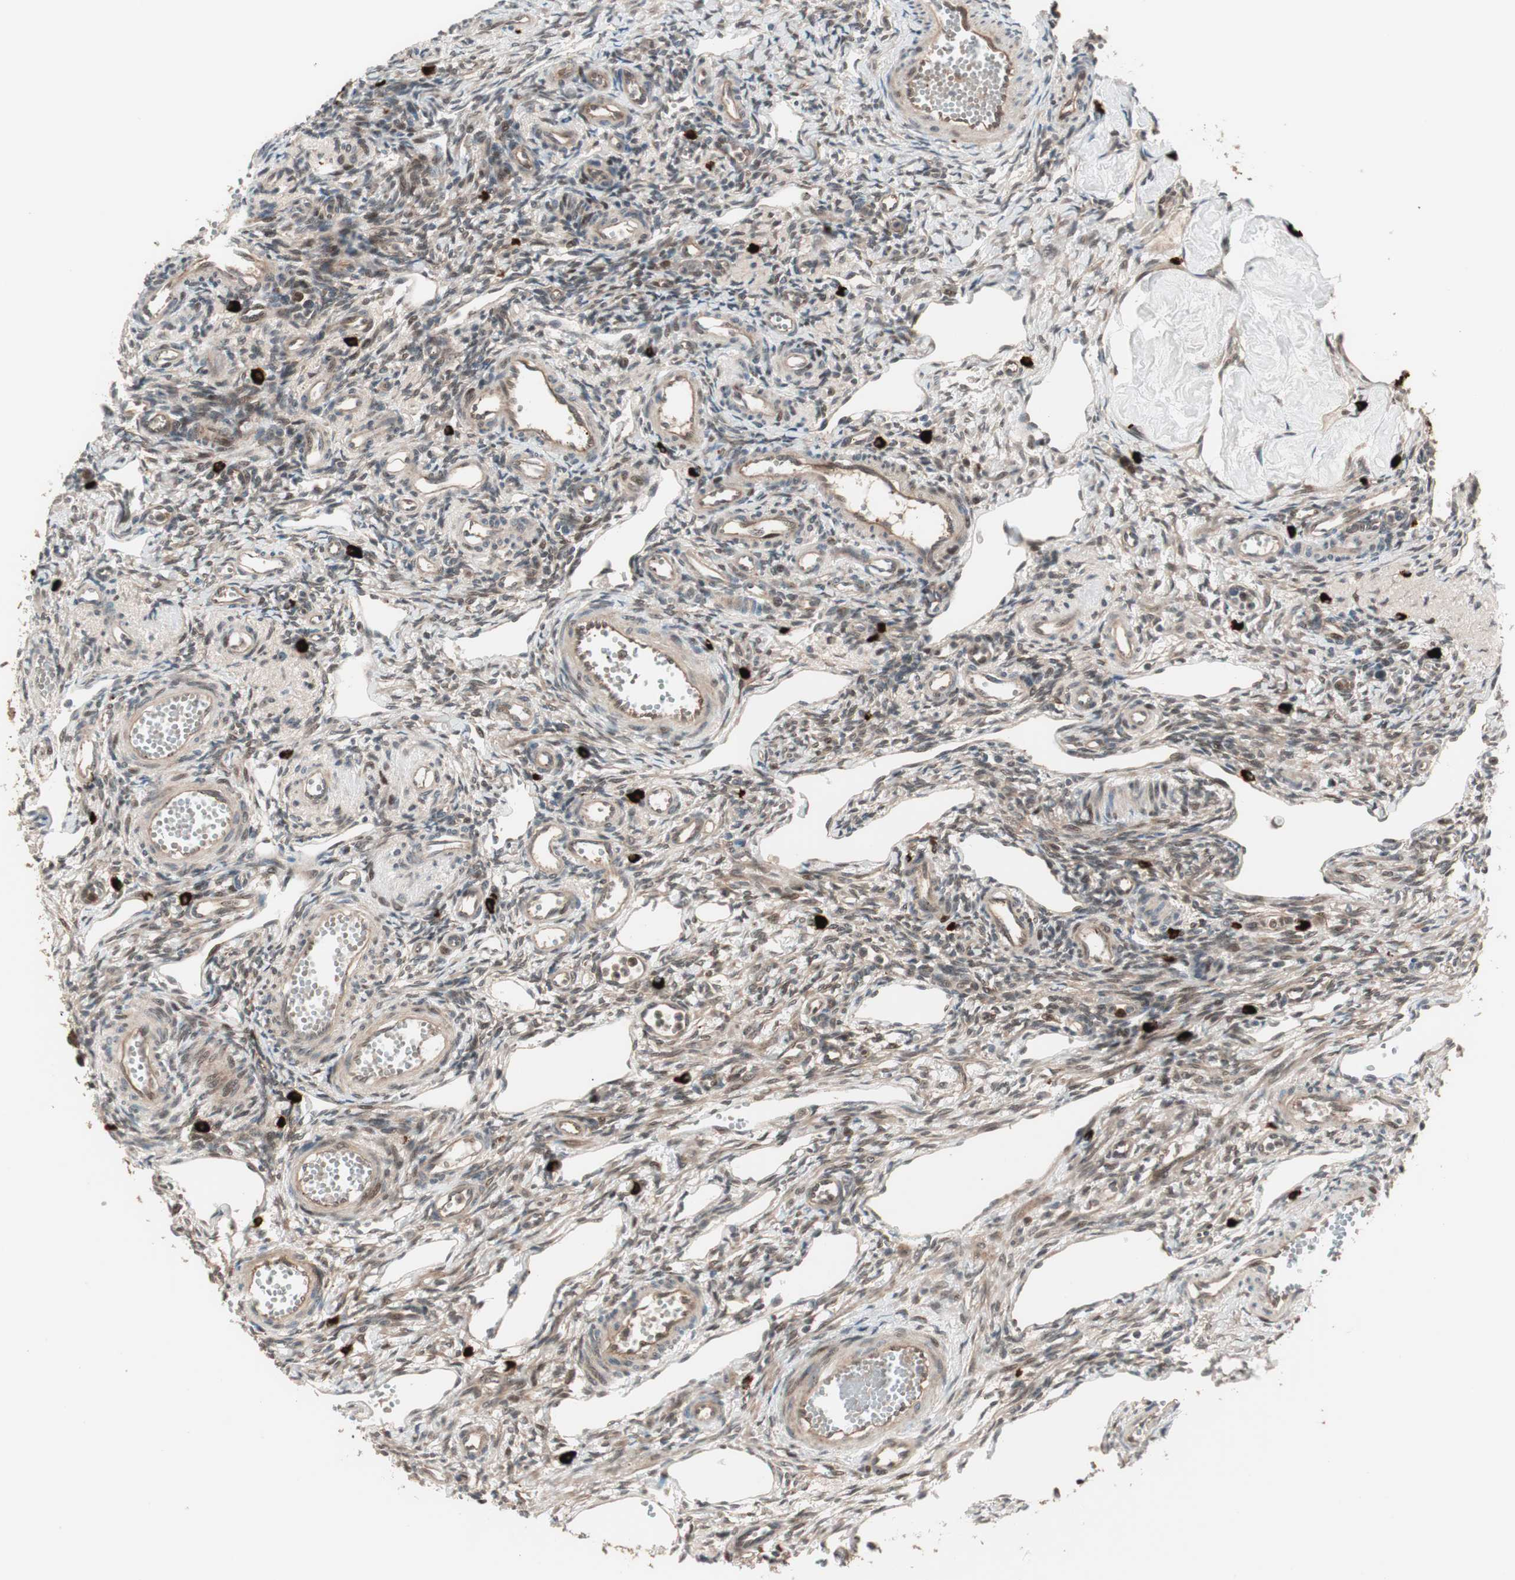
{"staining": {"intensity": "moderate", "quantity": ">75%", "location": "cytoplasmic/membranous,nuclear"}, "tissue": "ovary", "cell_type": "Ovarian stroma cells", "image_type": "normal", "snomed": [{"axis": "morphology", "description": "Normal tissue, NOS"}, {"axis": "topography", "description": "Ovary"}], "caption": "Human ovary stained with a brown dye displays moderate cytoplasmic/membranous,nuclear positive staining in about >75% of ovarian stroma cells.", "gene": "PRKG2", "patient": {"sex": "female", "age": 33}}